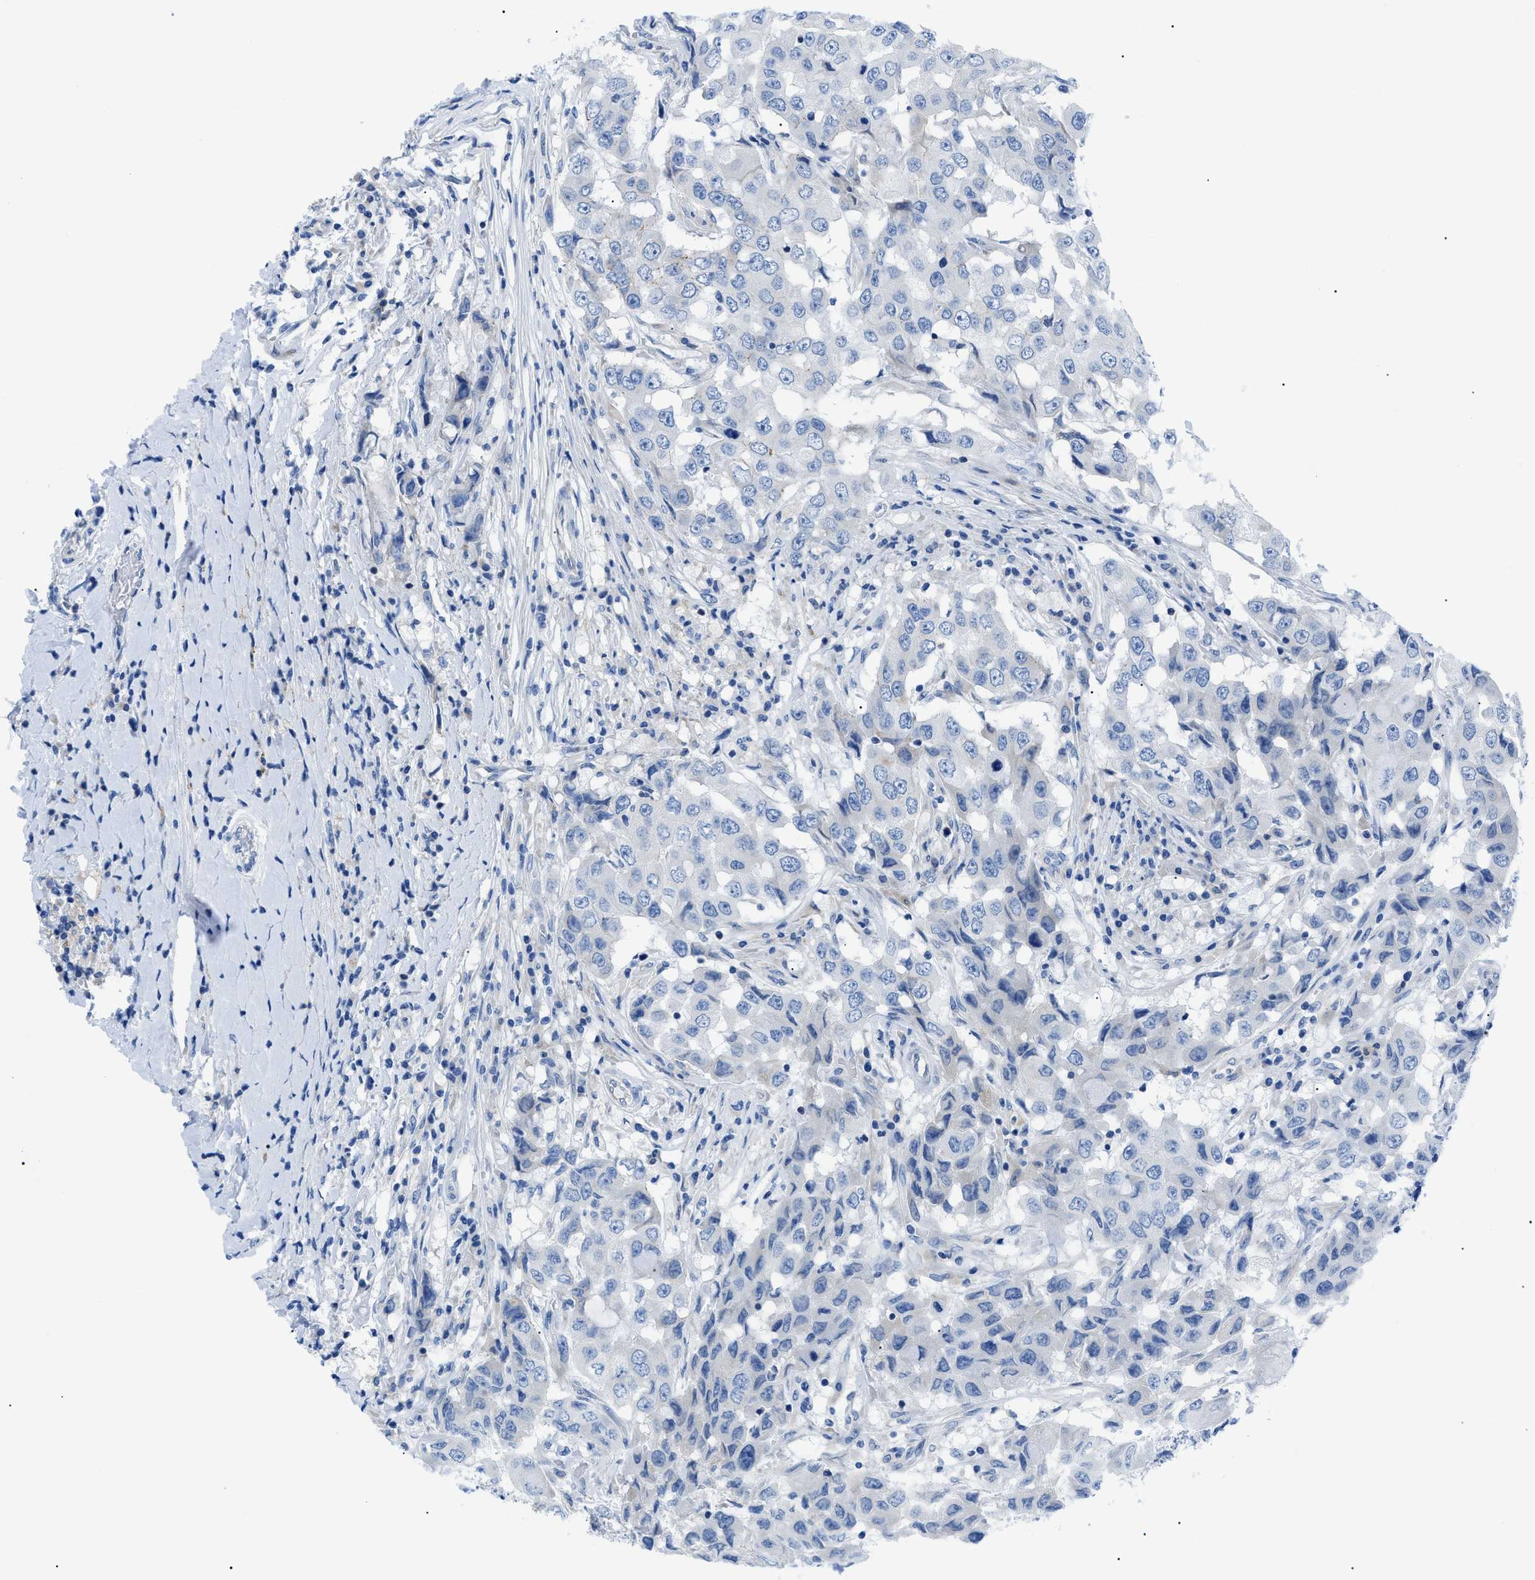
{"staining": {"intensity": "negative", "quantity": "none", "location": "none"}, "tissue": "breast cancer", "cell_type": "Tumor cells", "image_type": "cancer", "snomed": [{"axis": "morphology", "description": "Duct carcinoma"}, {"axis": "topography", "description": "Breast"}], "caption": "Tumor cells are negative for protein expression in human breast invasive ductal carcinoma.", "gene": "ZDHHC24", "patient": {"sex": "female", "age": 27}}